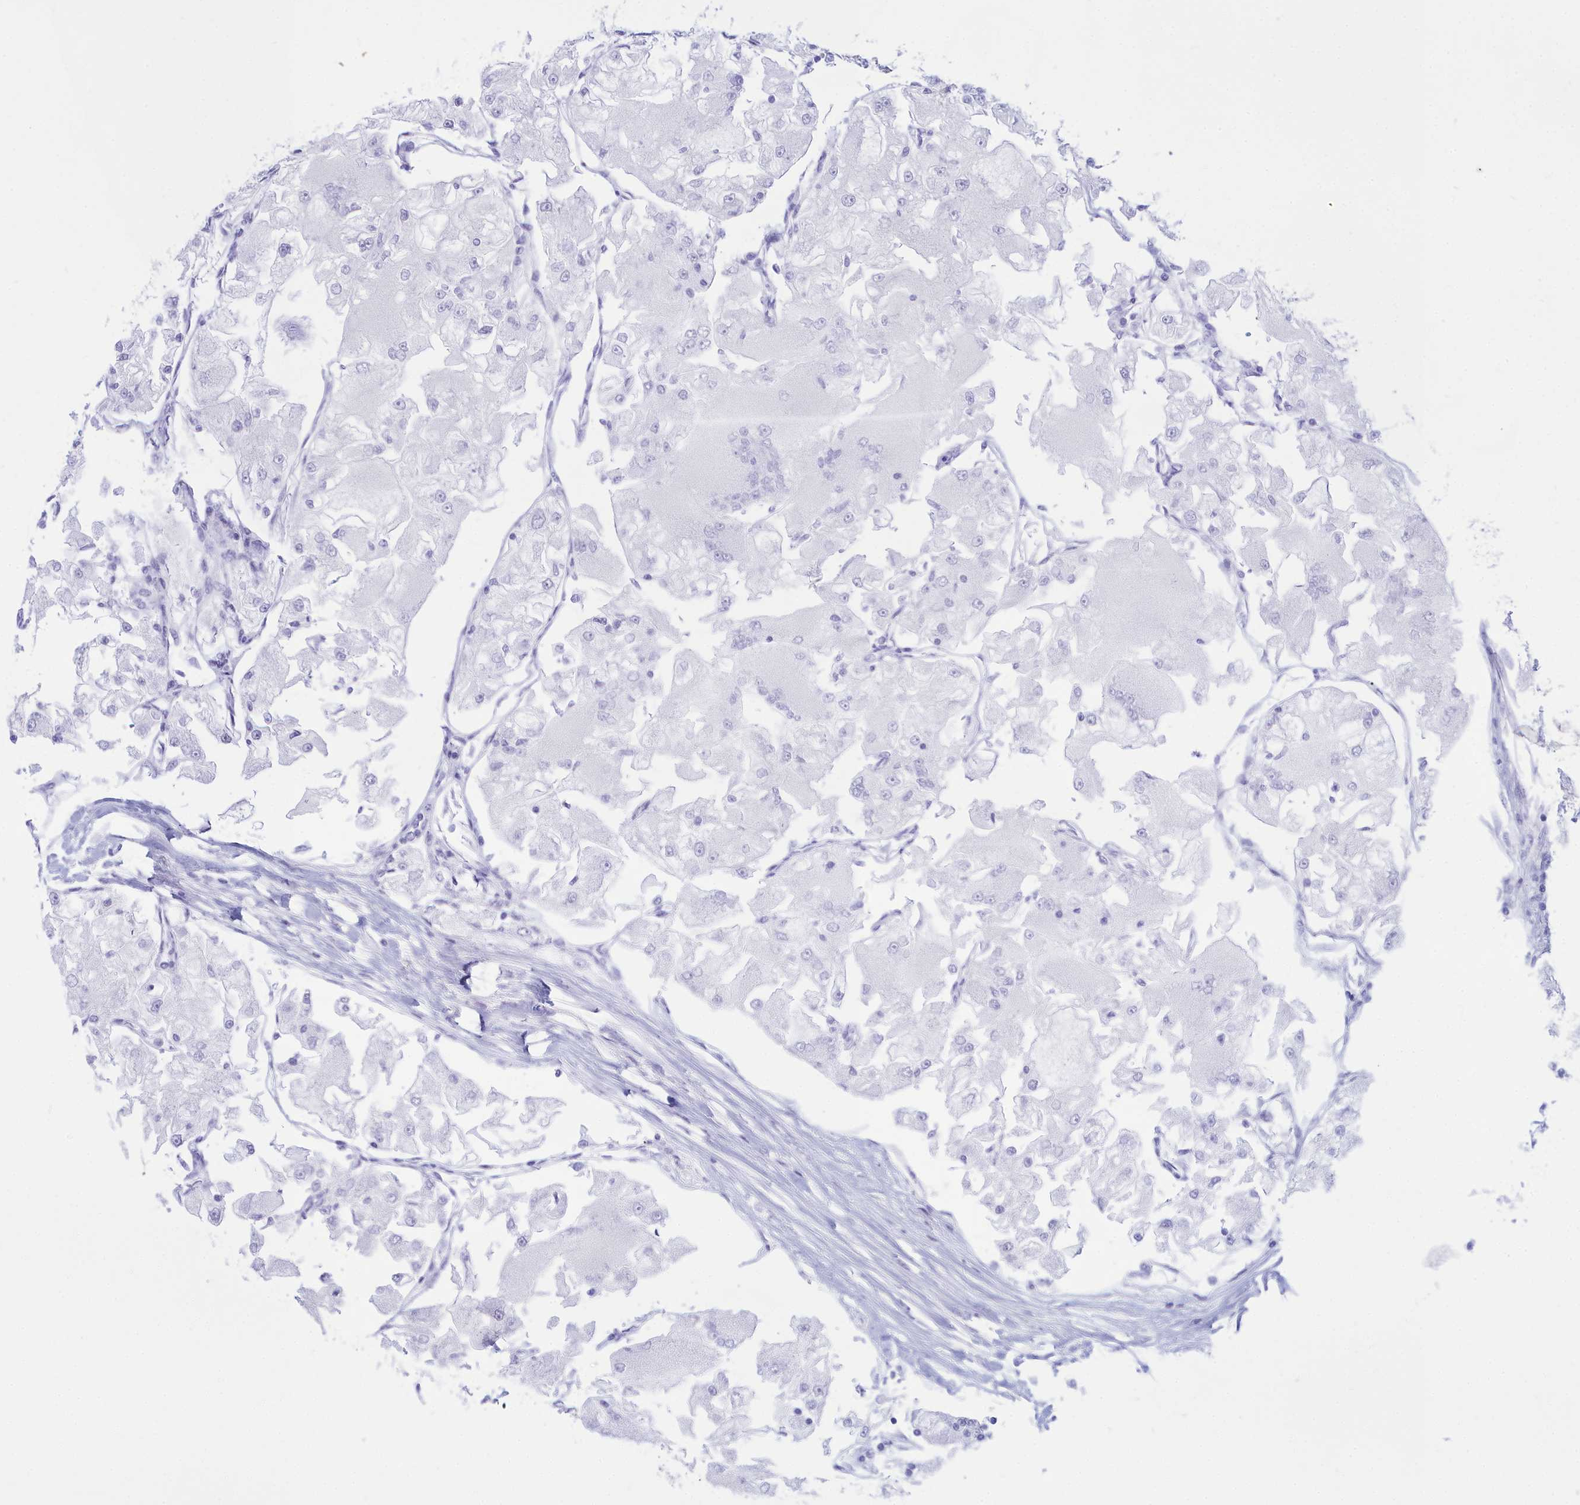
{"staining": {"intensity": "negative", "quantity": "none", "location": "none"}, "tissue": "renal cancer", "cell_type": "Tumor cells", "image_type": "cancer", "snomed": [{"axis": "morphology", "description": "Adenocarcinoma, NOS"}, {"axis": "topography", "description": "Kidney"}], "caption": "Immunohistochemistry (IHC) image of human renal cancer (adenocarcinoma) stained for a protein (brown), which displays no staining in tumor cells.", "gene": "CDC26", "patient": {"sex": "female", "age": 72}}